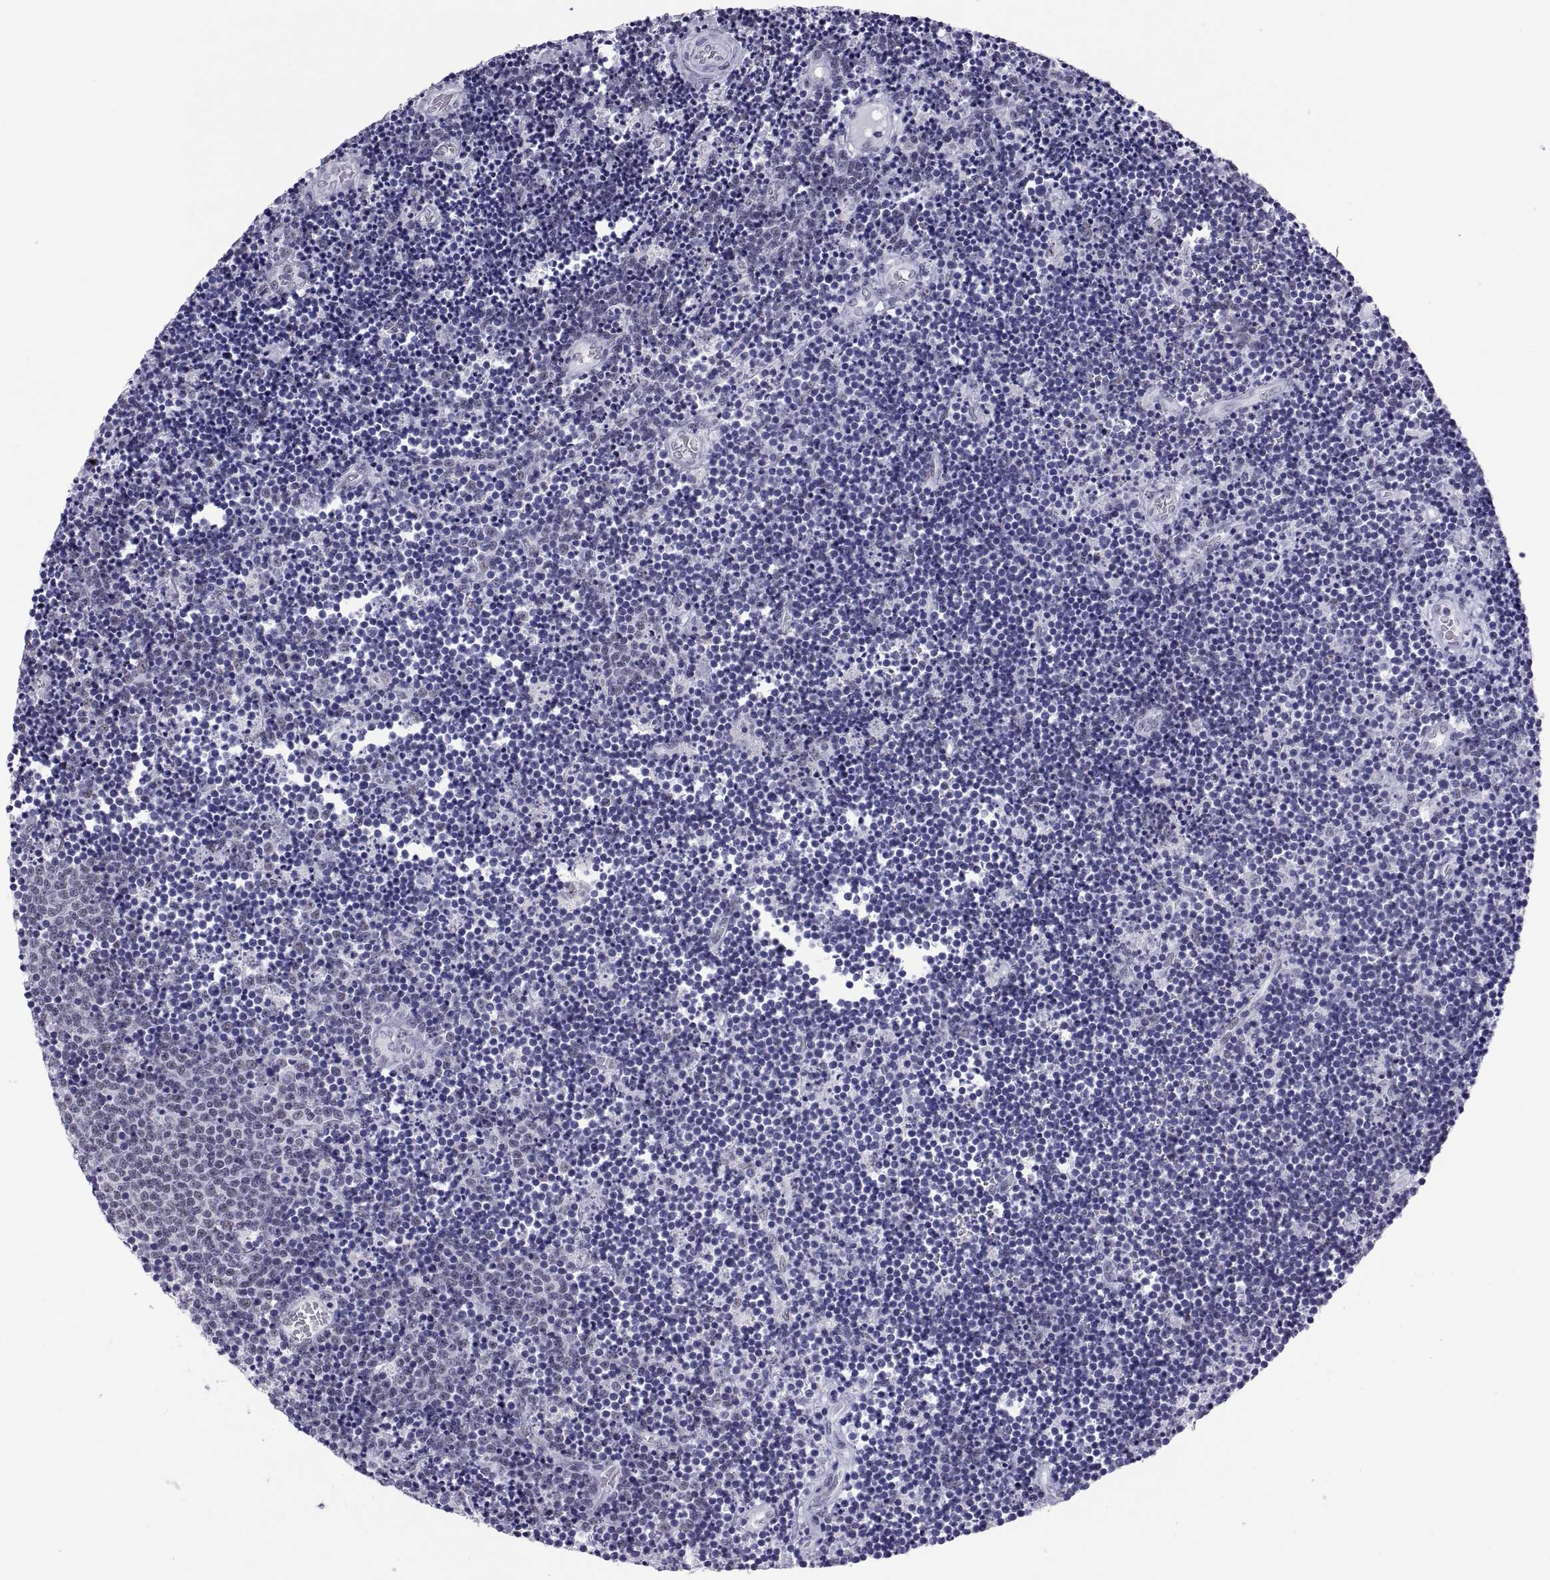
{"staining": {"intensity": "negative", "quantity": "none", "location": "none"}, "tissue": "lymphoma", "cell_type": "Tumor cells", "image_type": "cancer", "snomed": [{"axis": "morphology", "description": "Malignant lymphoma, non-Hodgkin's type, Low grade"}, {"axis": "topography", "description": "Brain"}], "caption": "Lymphoma was stained to show a protein in brown. There is no significant positivity in tumor cells.", "gene": "NEUROD6", "patient": {"sex": "female", "age": 66}}